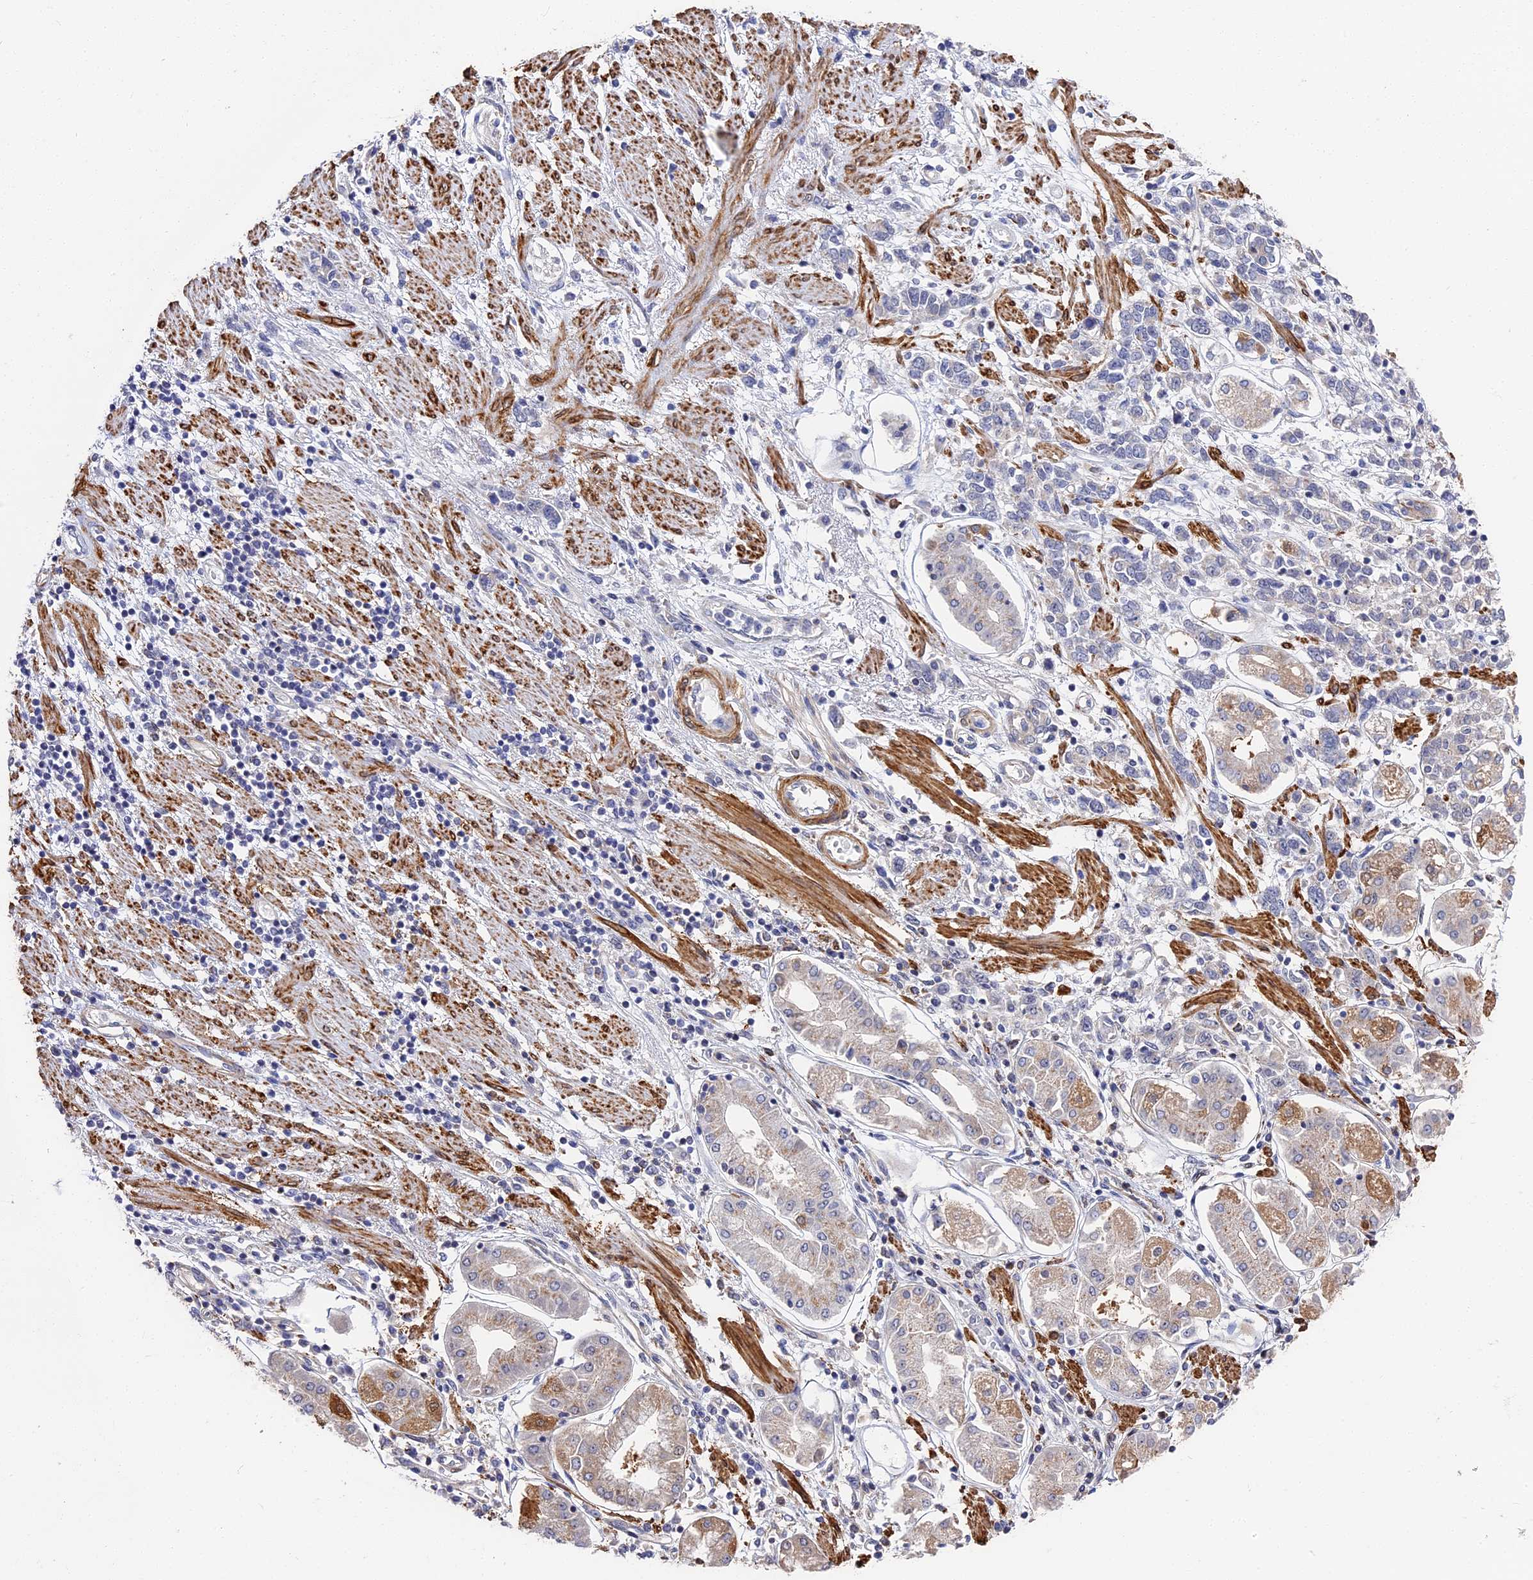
{"staining": {"intensity": "moderate", "quantity": "<25%", "location": "cytoplasmic/membranous,nuclear"}, "tissue": "stomach cancer", "cell_type": "Tumor cells", "image_type": "cancer", "snomed": [{"axis": "morphology", "description": "Adenocarcinoma, NOS"}, {"axis": "topography", "description": "Stomach"}], "caption": "High-magnification brightfield microscopy of stomach cancer stained with DAB (brown) and counterstained with hematoxylin (blue). tumor cells exhibit moderate cytoplasmic/membranous and nuclear expression is appreciated in approximately<25% of cells. Using DAB (3,3'-diaminobenzidine) (brown) and hematoxylin (blue) stains, captured at high magnification using brightfield microscopy.", "gene": "CCDC113", "patient": {"sex": "female", "age": 76}}